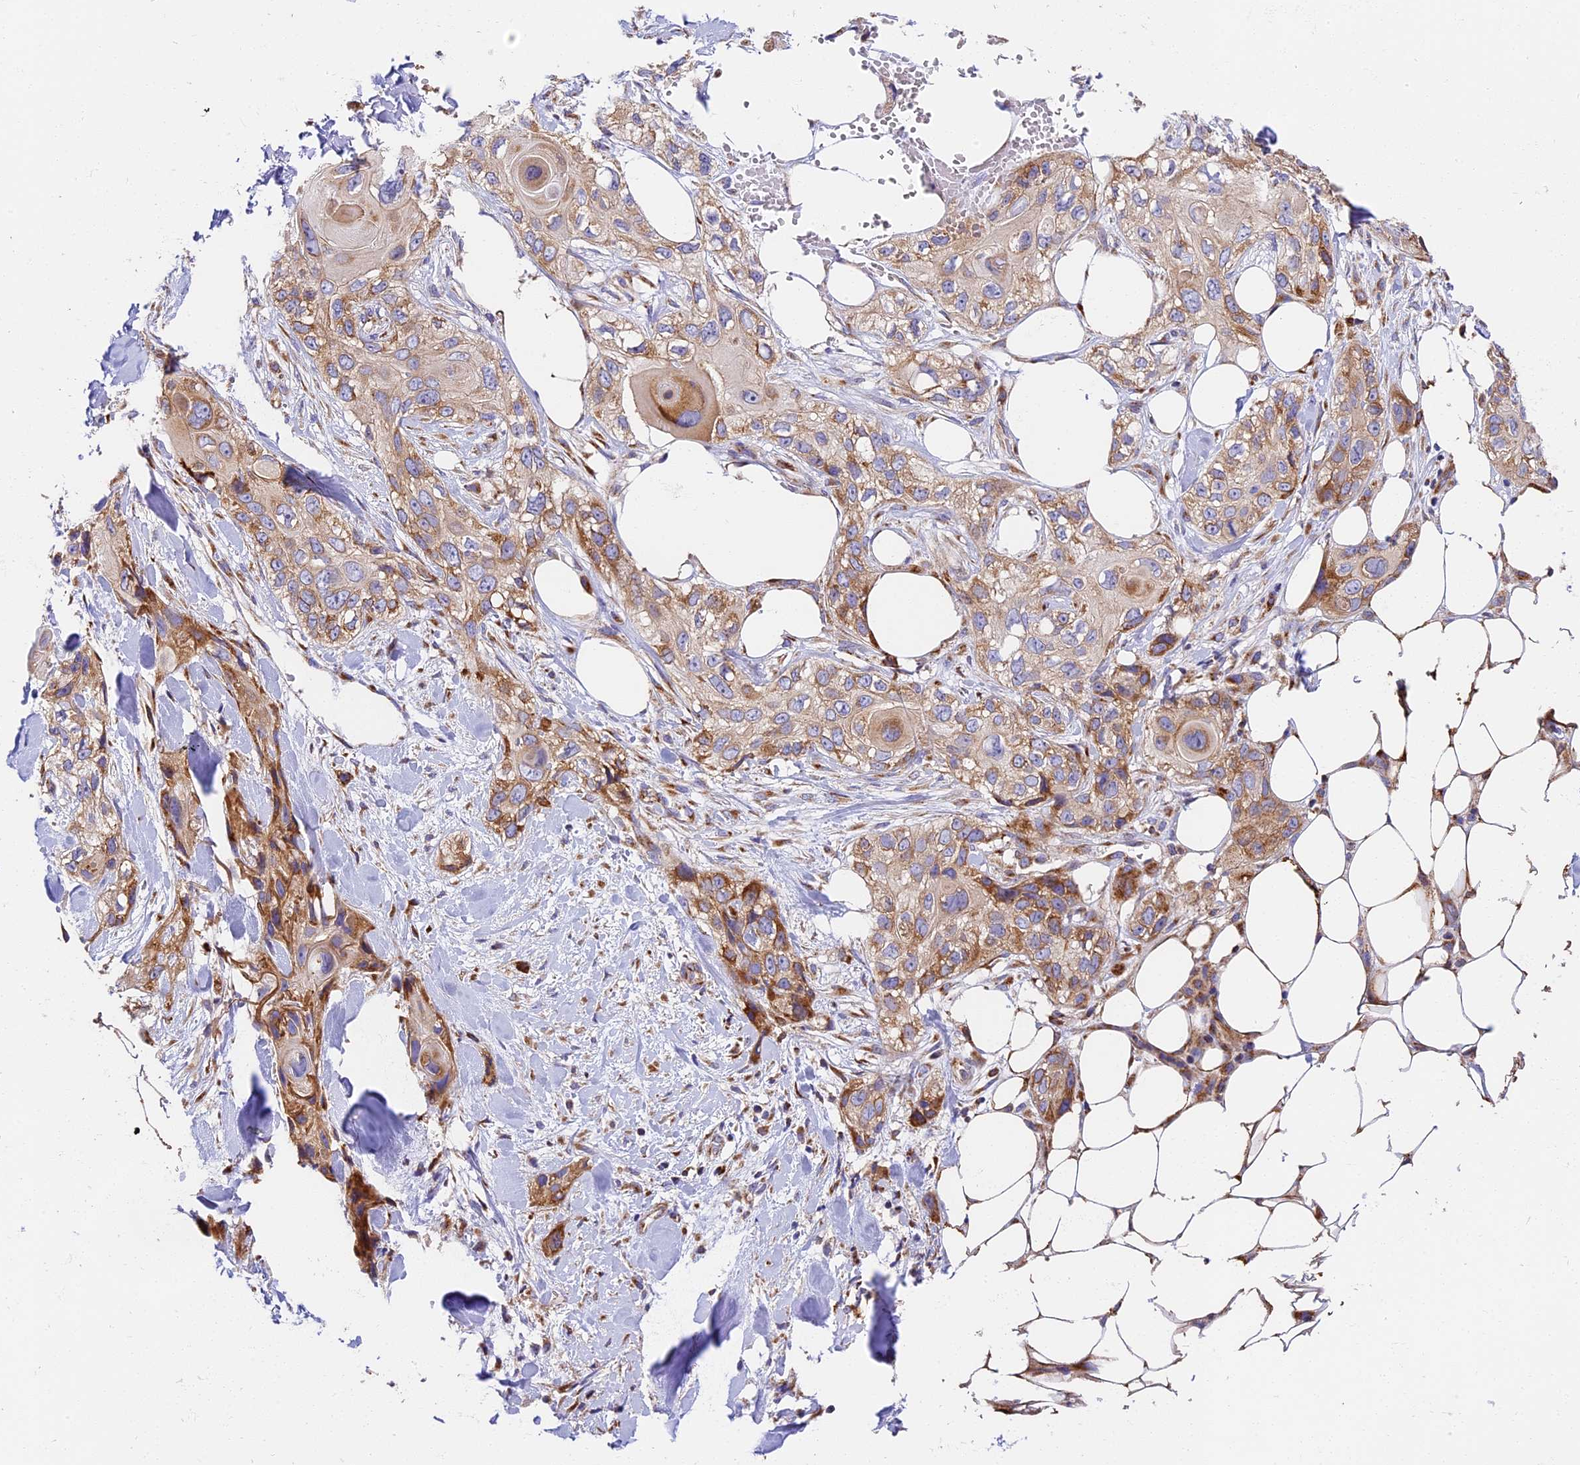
{"staining": {"intensity": "moderate", "quantity": "25%-75%", "location": "cytoplasmic/membranous"}, "tissue": "skin cancer", "cell_type": "Tumor cells", "image_type": "cancer", "snomed": [{"axis": "morphology", "description": "Normal tissue, NOS"}, {"axis": "morphology", "description": "Squamous cell carcinoma, NOS"}, {"axis": "topography", "description": "Skin"}], "caption": "Human skin cancer stained for a protein (brown) exhibits moderate cytoplasmic/membranous positive staining in about 25%-75% of tumor cells.", "gene": "MRAS", "patient": {"sex": "male", "age": 72}}